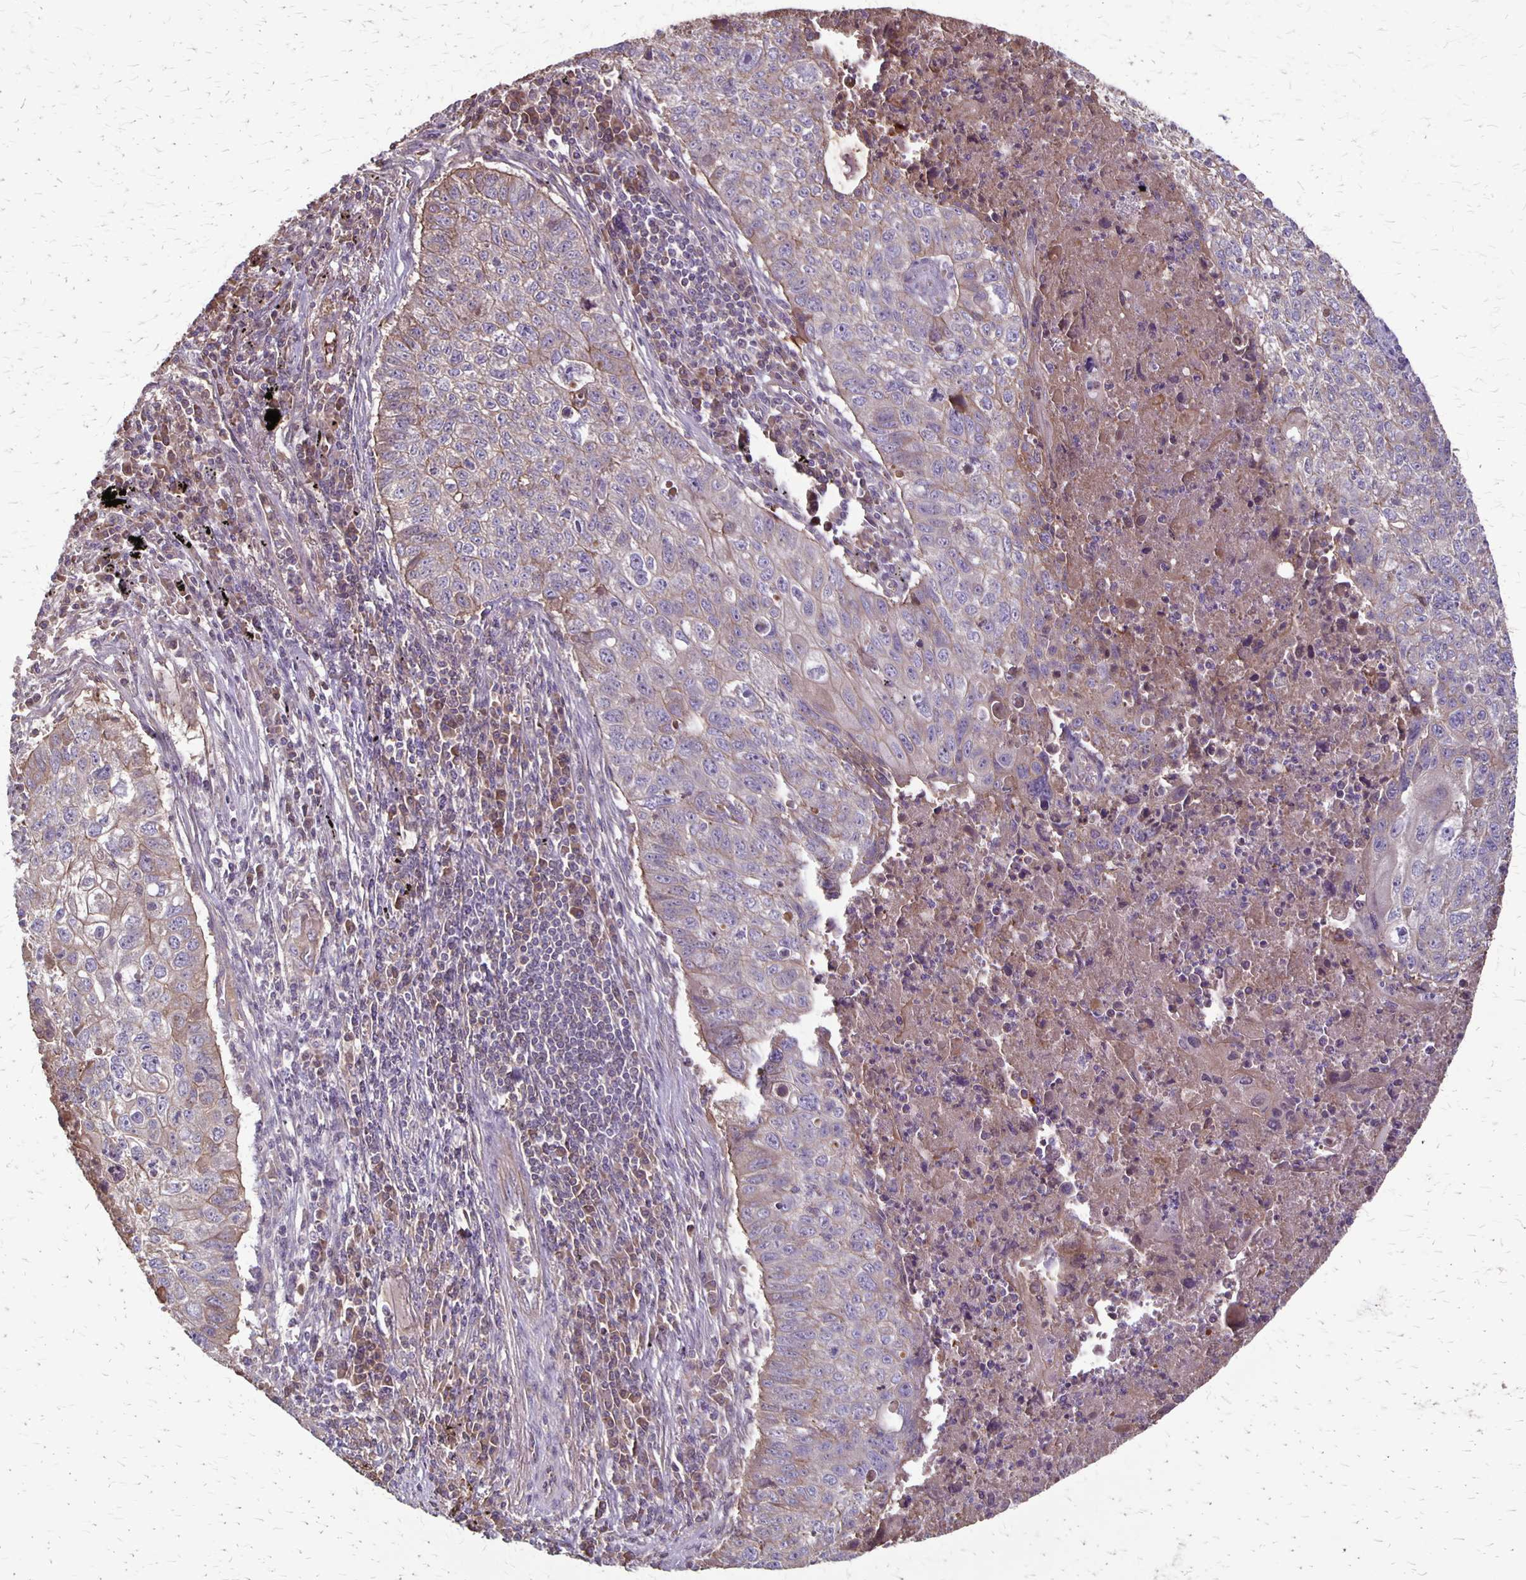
{"staining": {"intensity": "weak", "quantity": "<25%", "location": "cytoplasmic/membranous"}, "tissue": "lung cancer", "cell_type": "Tumor cells", "image_type": "cancer", "snomed": [{"axis": "morphology", "description": "Normal morphology"}, {"axis": "morphology", "description": "Aneuploidy"}, {"axis": "morphology", "description": "Squamous cell carcinoma, NOS"}, {"axis": "topography", "description": "Lymph node"}, {"axis": "topography", "description": "Lung"}], "caption": "This is a photomicrograph of immunohistochemistry (IHC) staining of lung squamous cell carcinoma, which shows no staining in tumor cells. (DAB immunohistochemistry (IHC) visualized using brightfield microscopy, high magnification).", "gene": "PROM2", "patient": {"sex": "female", "age": 76}}